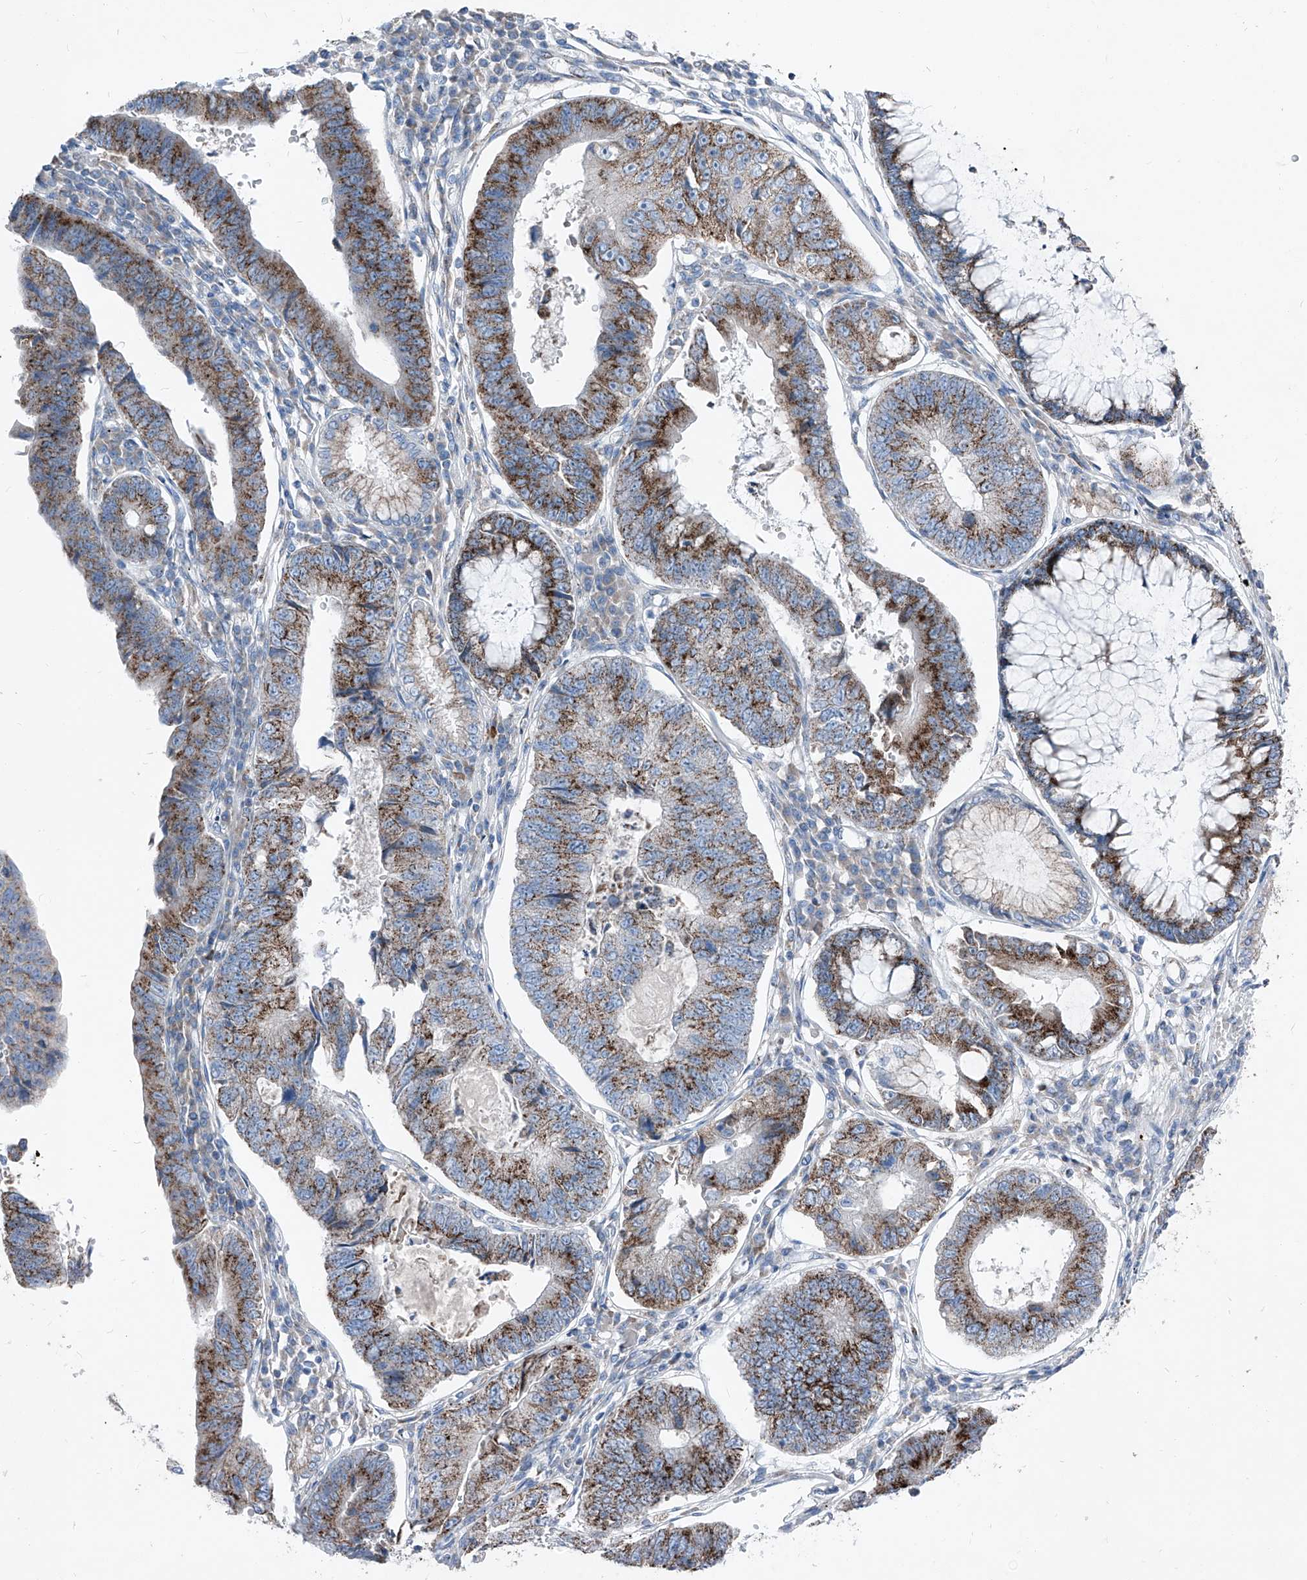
{"staining": {"intensity": "strong", "quantity": ">75%", "location": "cytoplasmic/membranous"}, "tissue": "stomach cancer", "cell_type": "Tumor cells", "image_type": "cancer", "snomed": [{"axis": "morphology", "description": "Adenocarcinoma, NOS"}, {"axis": "topography", "description": "Stomach"}], "caption": "Stomach adenocarcinoma stained with DAB IHC exhibits high levels of strong cytoplasmic/membranous staining in approximately >75% of tumor cells.", "gene": "AGPS", "patient": {"sex": "male", "age": 59}}